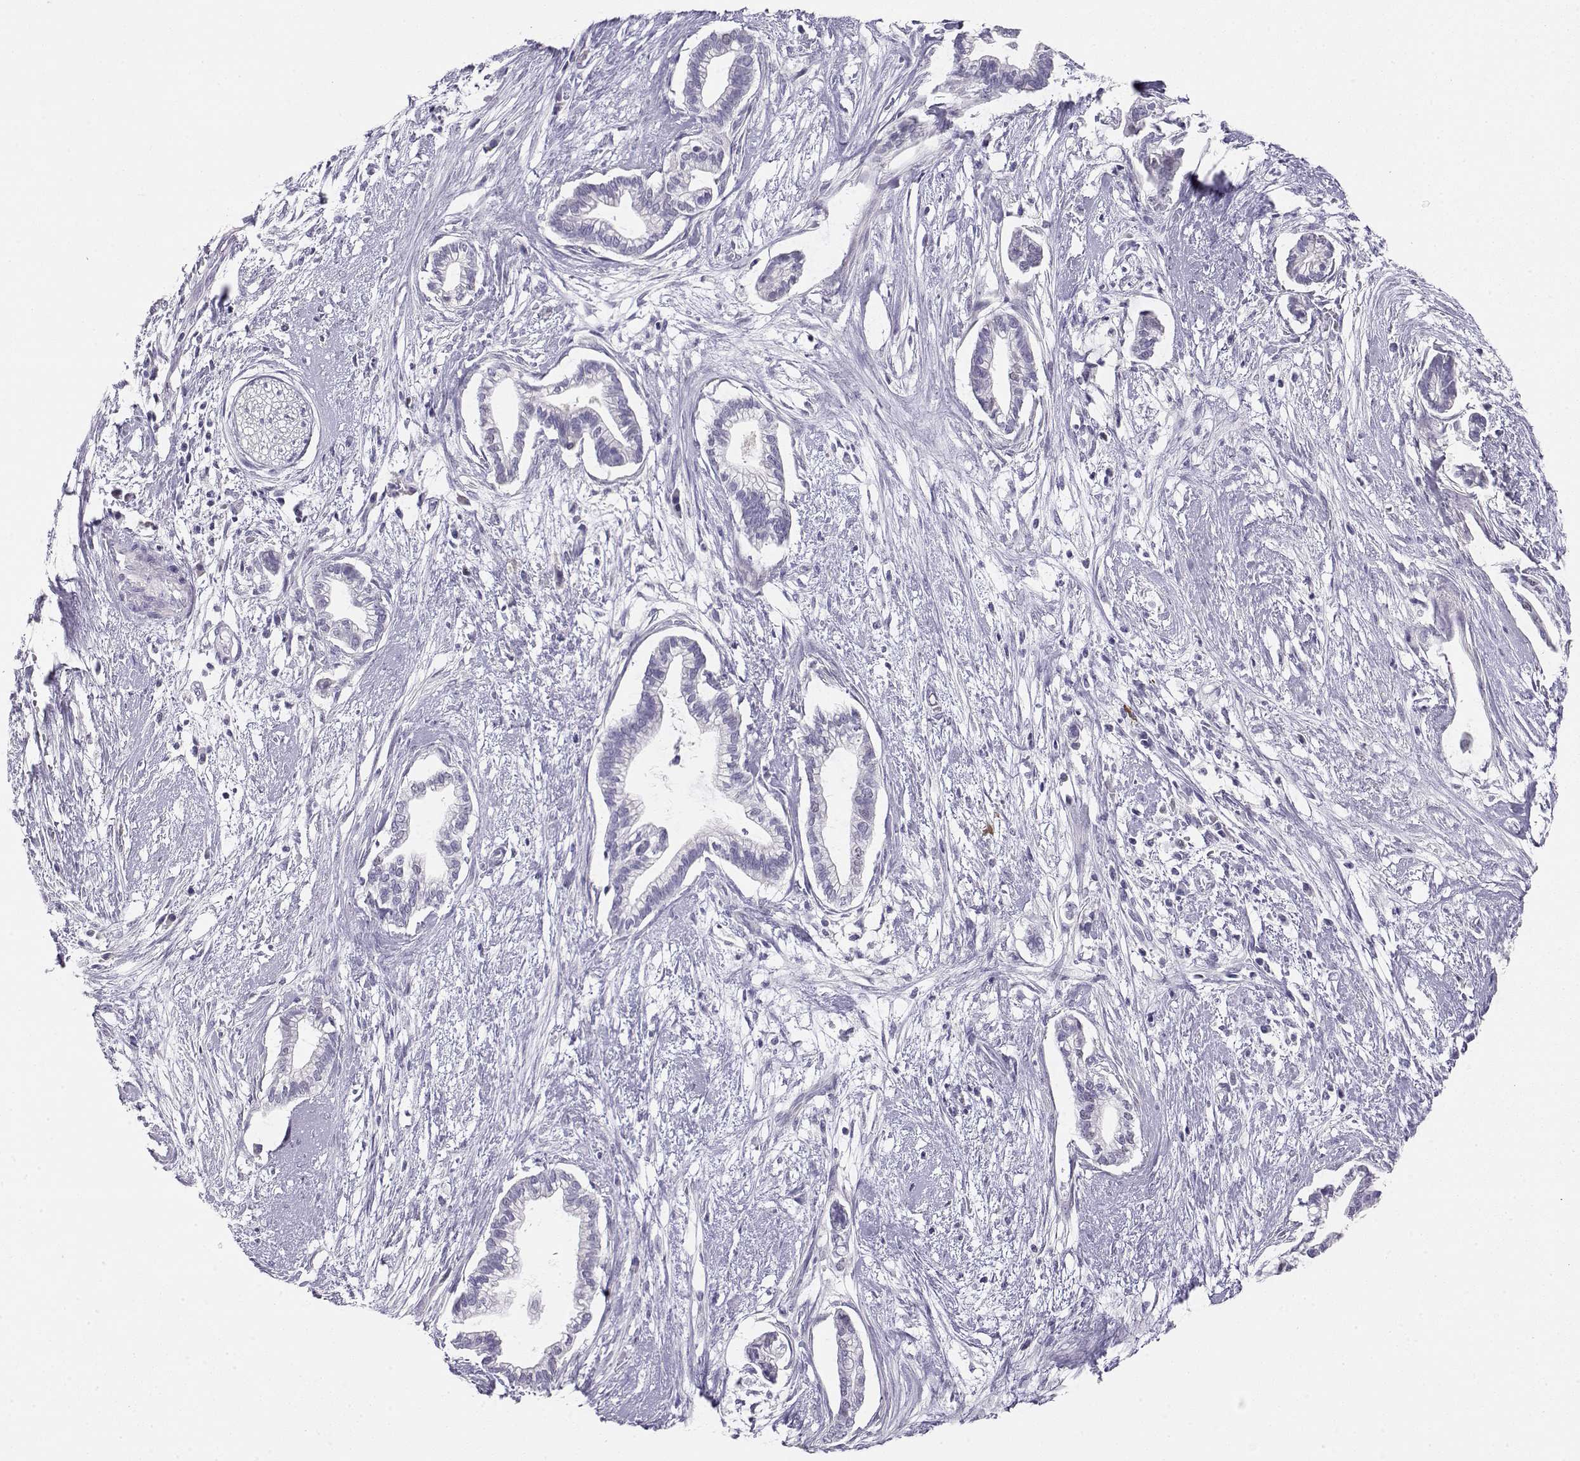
{"staining": {"intensity": "negative", "quantity": "none", "location": "none"}, "tissue": "cervical cancer", "cell_type": "Tumor cells", "image_type": "cancer", "snomed": [{"axis": "morphology", "description": "Adenocarcinoma, NOS"}, {"axis": "topography", "description": "Cervix"}], "caption": "Adenocarcinoma (cervical) stained for a protein using immunohistochemistry (IHC) shows no staining tumor cells.", "gene": "OPN5", "patient": {"sex": "female", "age": 62}}